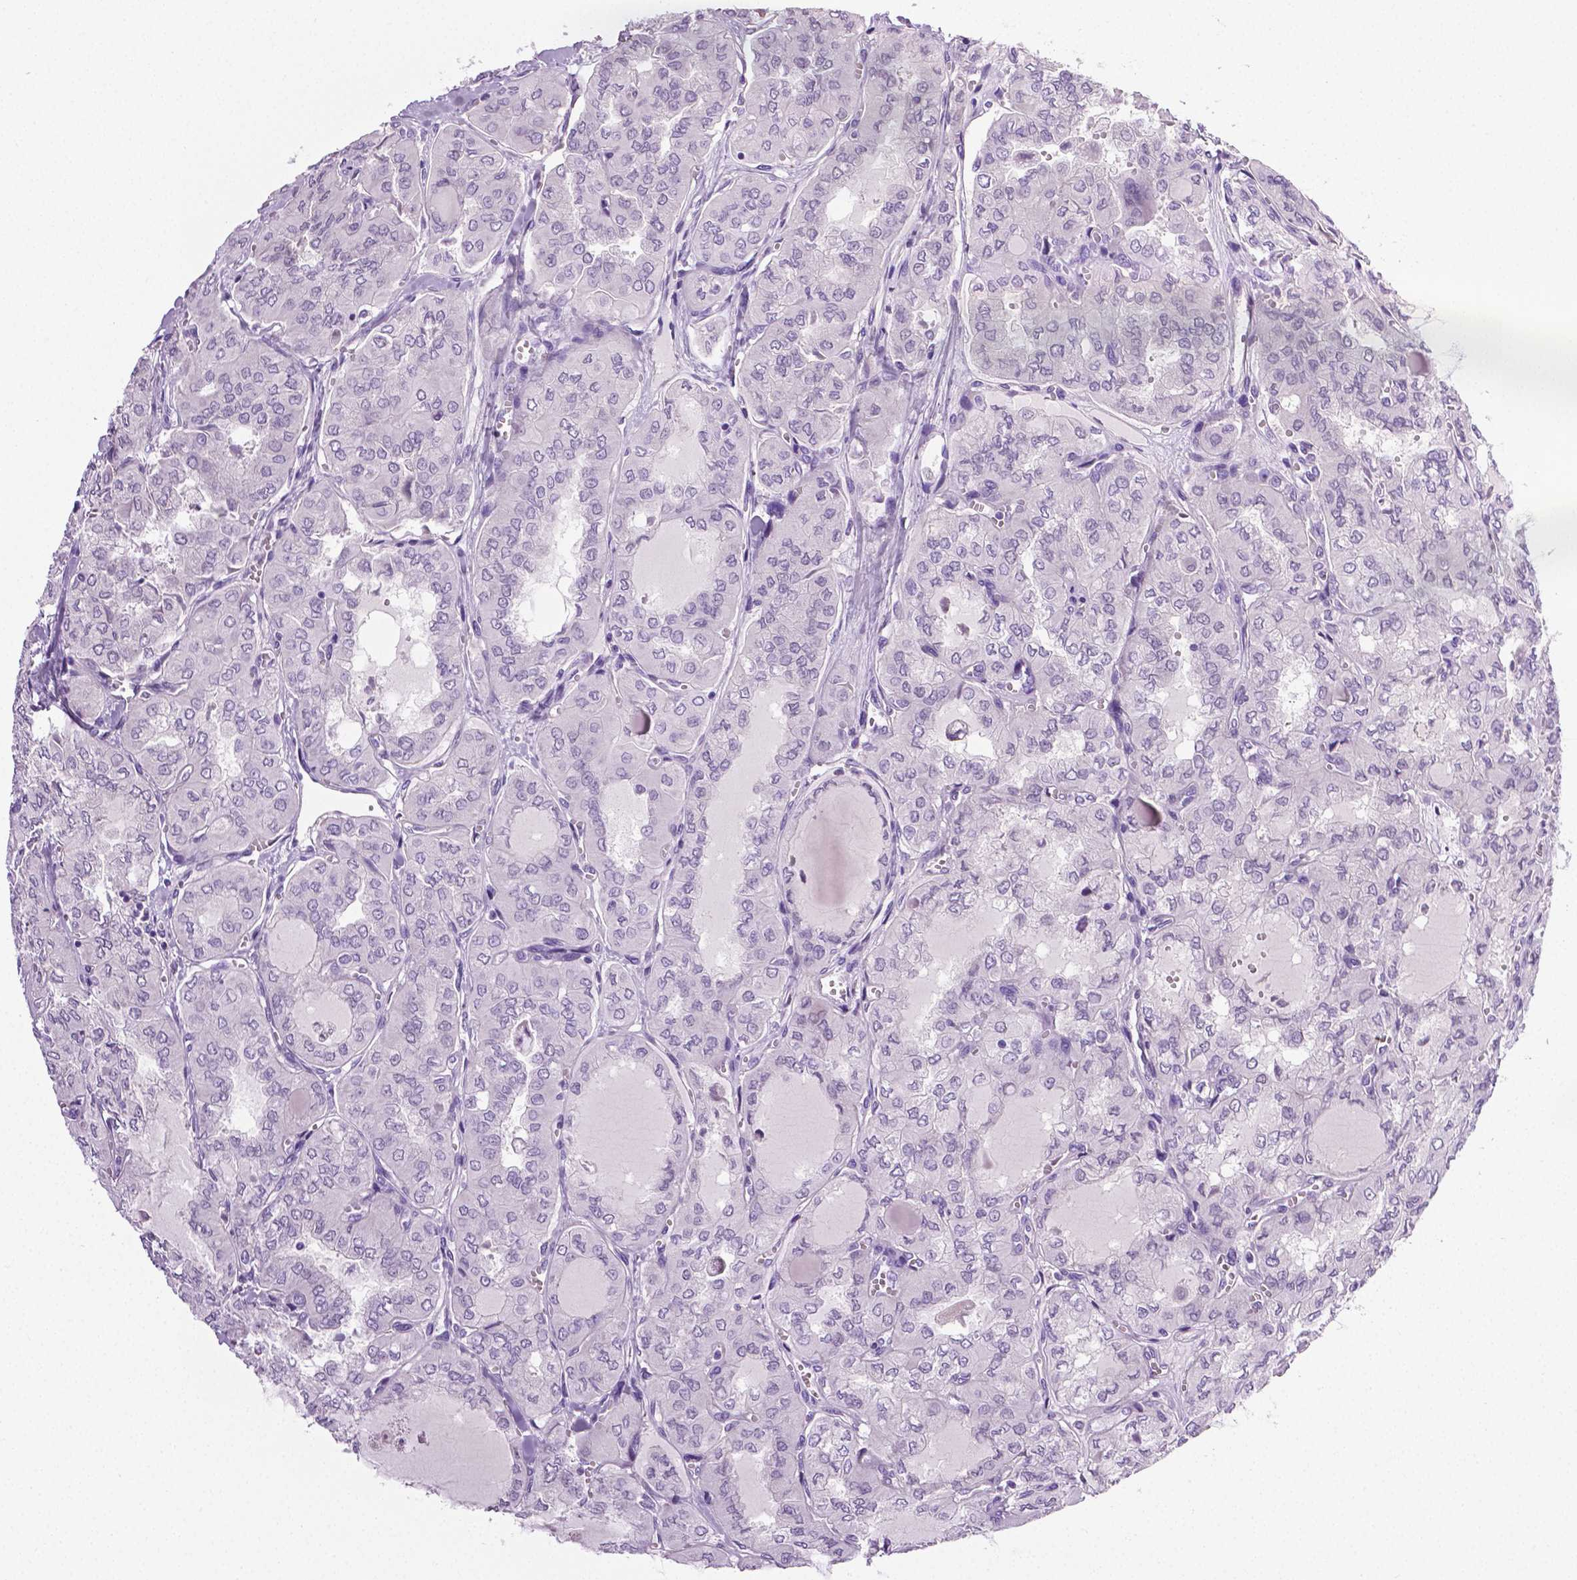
{"staining": {"intensity": "negative", "quantity": "none", "location": "none"}, "tissue": "thyroid cancer", "cell_type": "Tumor cells", "image_type": "cancer", "snomed": [{"axis": "morphology", "description": "Papillary adenocarcinoma, NOS"}, {"axis": "topography", "description": "Thyroid gland"}], "caption": "A high-resolution image shows immunohistochemistry staining of thyroid cancer (papillary adenocarcinoma), which displays no significant positivity in tumor cells.", "gene": "PTGER3", "patient": {"sex": "male", "age": 20}}